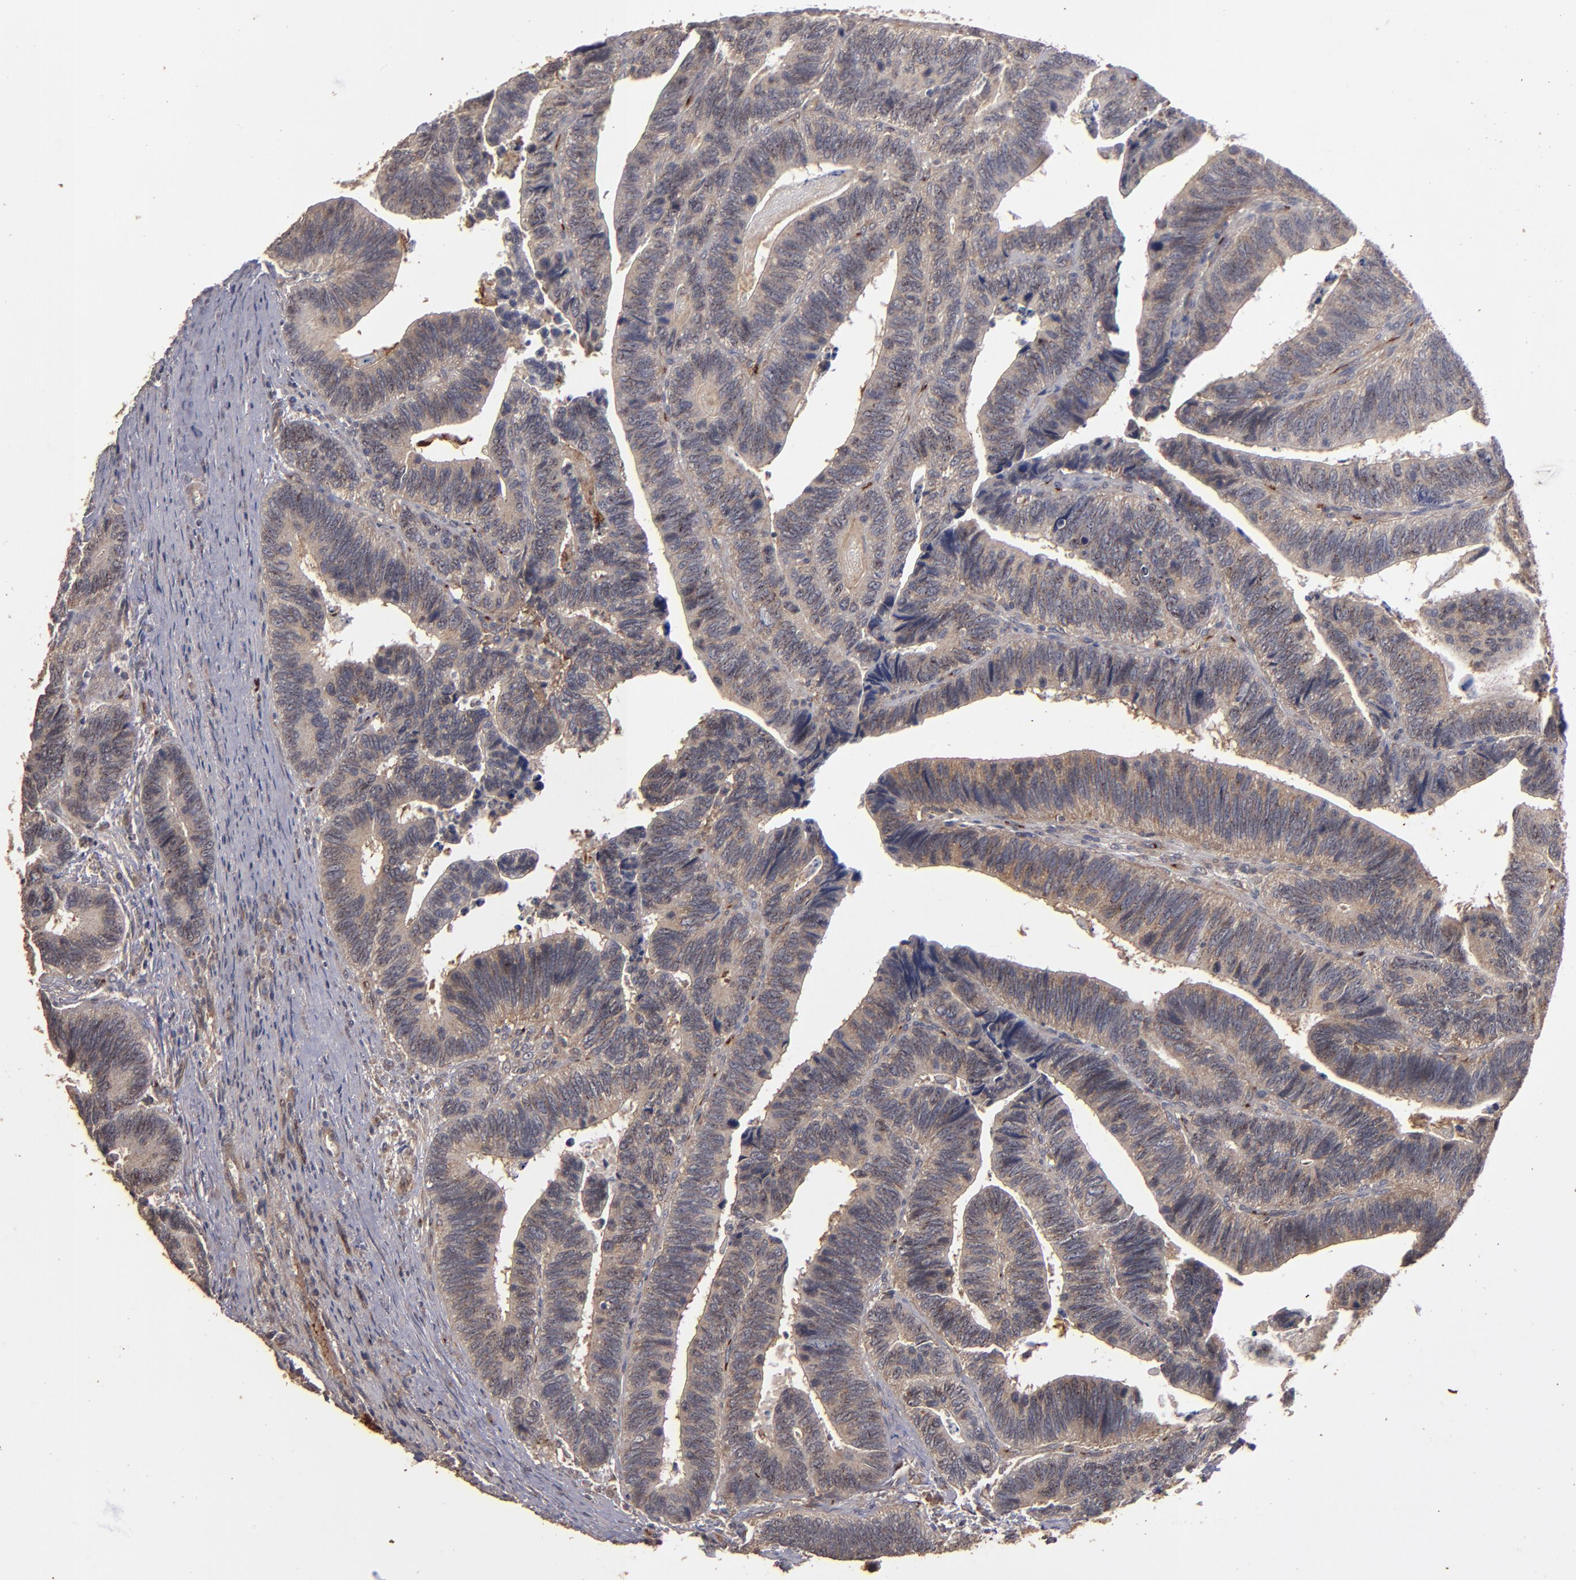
{"staining": {"intensity": "moderate", "quantity": ">75%", "location": "cytoplasmic/membranous"}, "tissue": "colorectal cancer", "cell_type": "Tumor cells", "image_type": "cancer", "snomed": [{"axis": "morphology", "description": "Adenocarcinoma, NOS"}, {"axis": "topography", "description": "Colon"}], "caption": "This histopathology image displays IHC staining of human colorectal cancer (adenocarcinoma), with medium moderate cytoplasmic/membranous staining in approximately >75% of tumor cells.", "gene": "DIPK2B", "patient": {"sex": "male", "age": 72}}